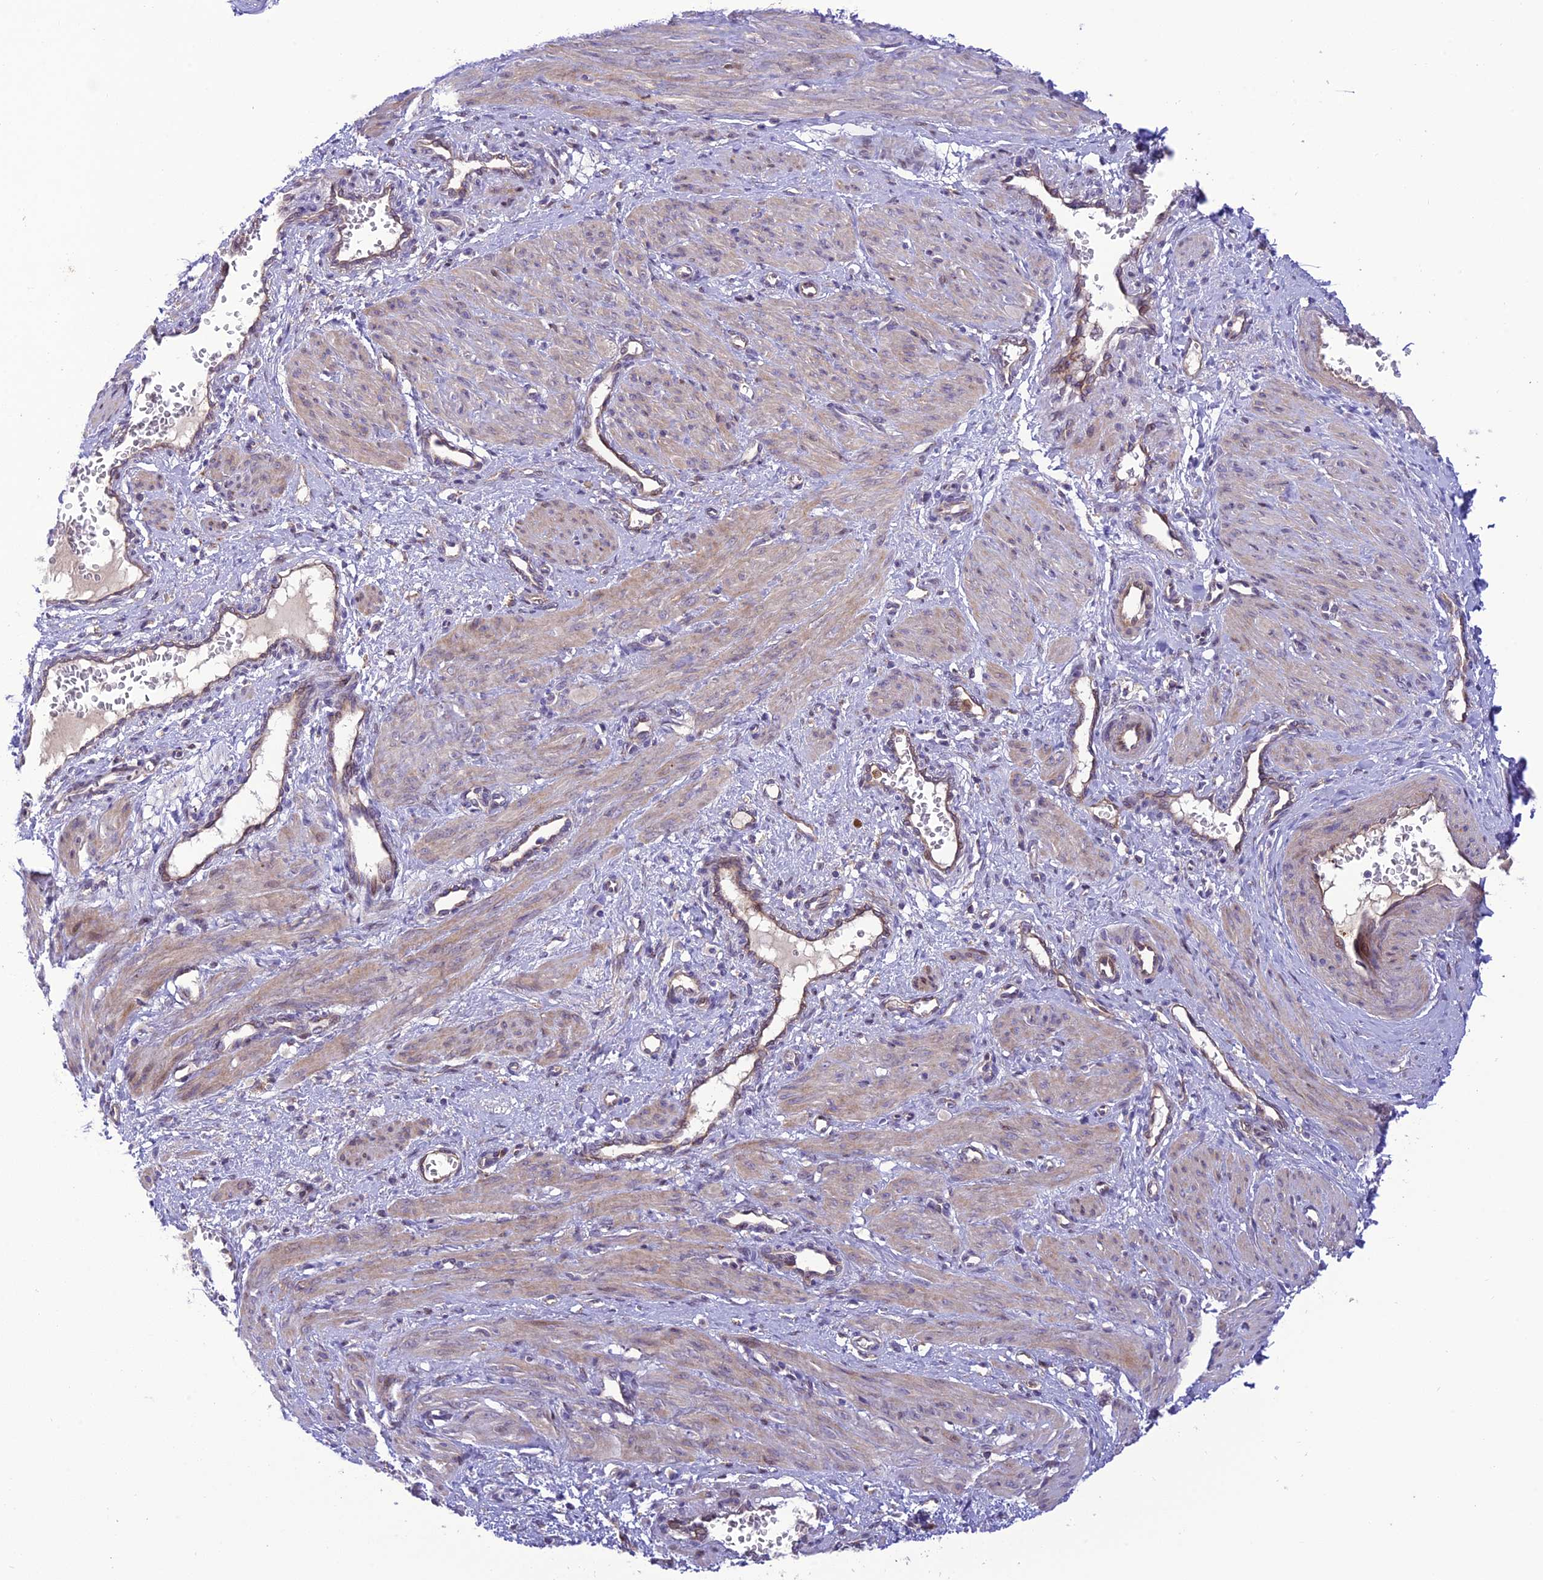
{"staining": {"intensity": "weak", "quantity": "25%-75%", "location": "cytoplasmic/membranous"}, "tissue": "smooth muscle", "cell_type": "Smooth muscle cells", "image_type": "normal", "snomed": [{"axis": "morphology", "description": "Normal tissue, NOS"}, {"axis": "topography", "description": "Endometrium"}], "caption": "Human smooth muscle stained with a brown dye shows weak cytoplasmic/membranous positive positivity in approximately 25%-75% of smooth muscle cells.", "gene": "JMY", "patient": {"sex": "female", "age": 33}}